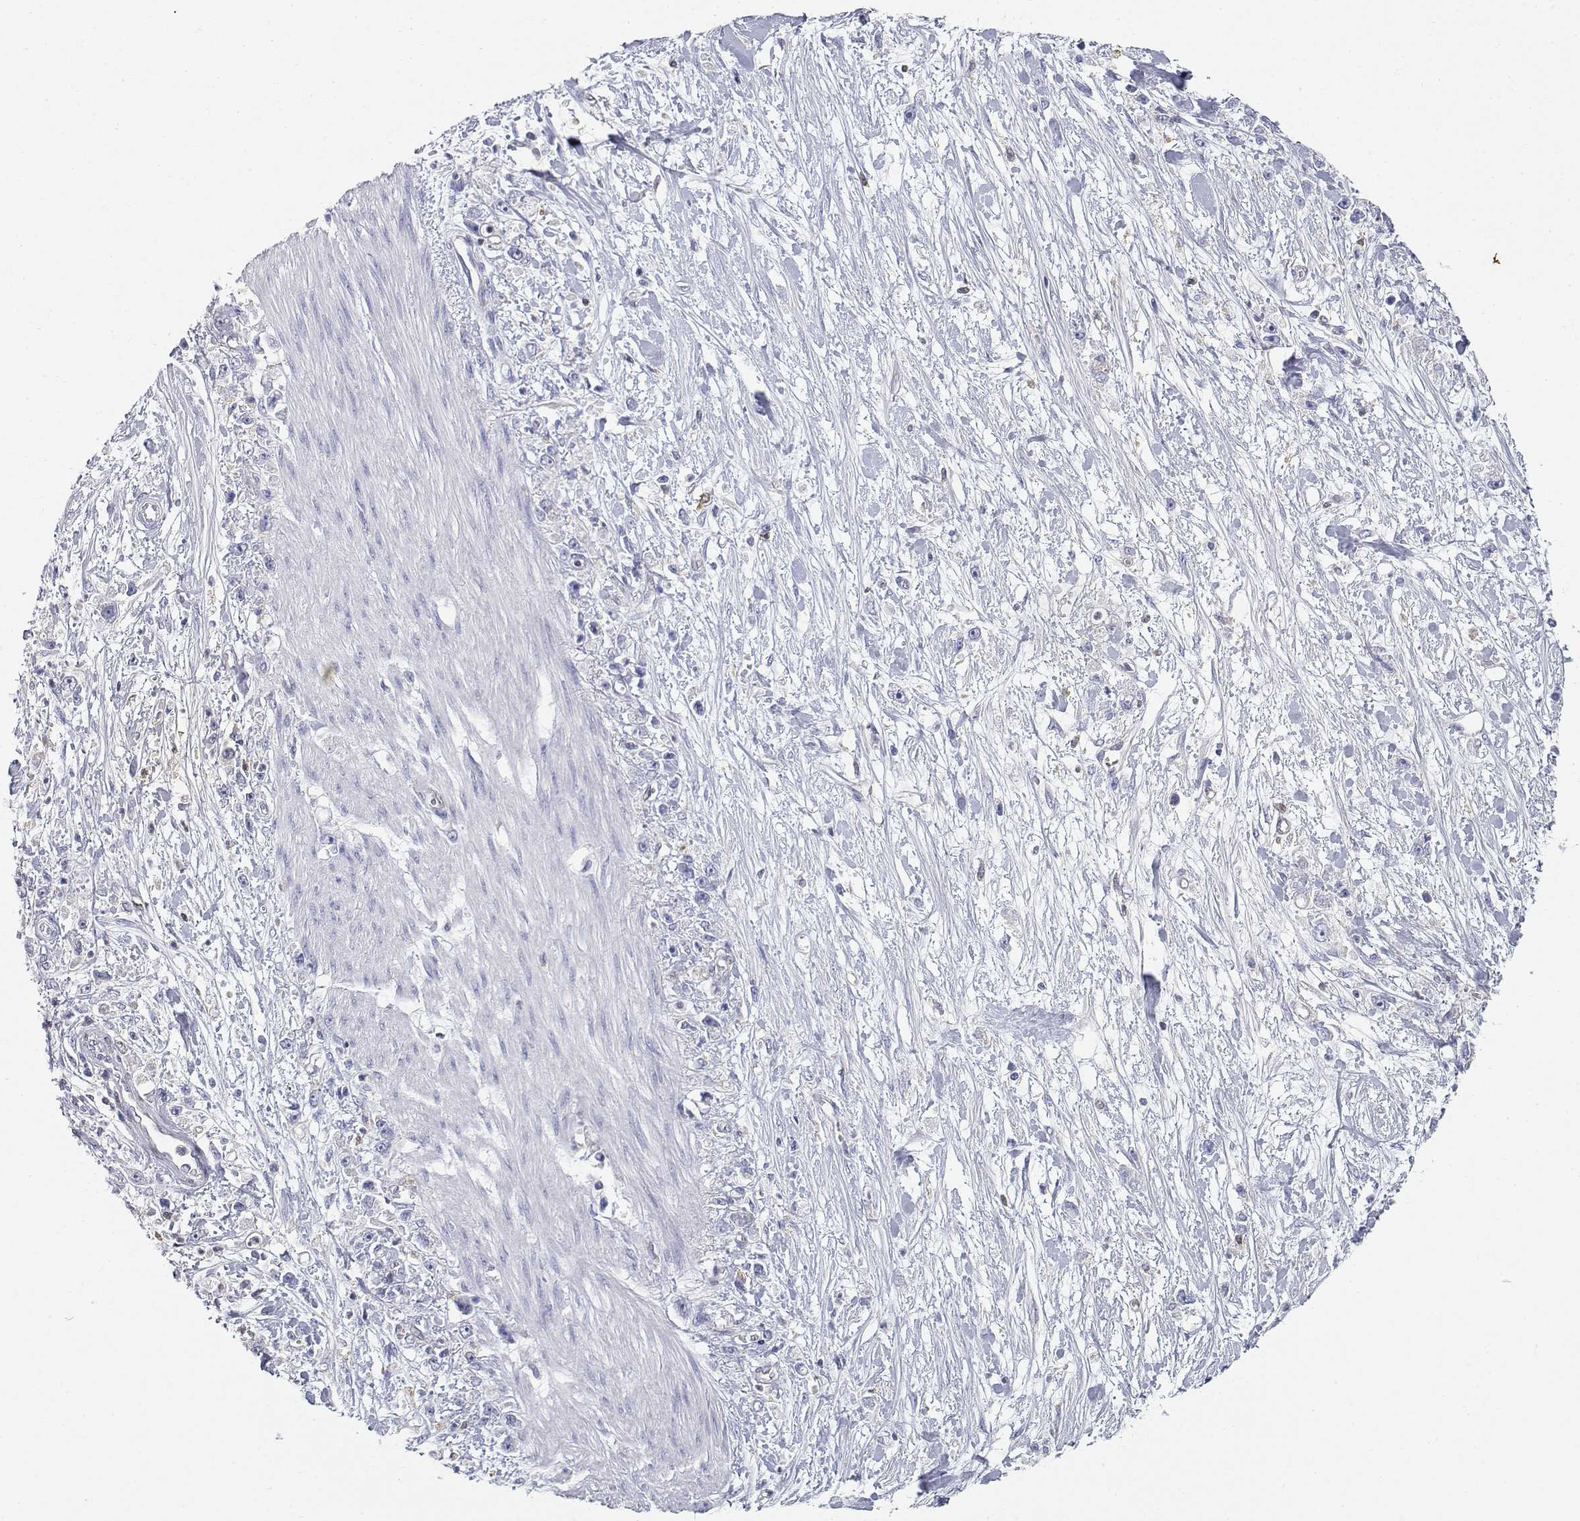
{"staining": {"intensity": "negative", "quantity": "none", "location": "none"}, "tissue": "stomach cancer", "cell_type": "Tumor cells", "image_type": "cancer", "snomed": [{"axis": "morphology", "description": "Adenocarcinoma, NOS"}, {"axis": "topography", "description": "Stomach"}], "caption": "A micrograph of human stomach cancer is negative for staining in tumor cells. (DAB immunohistochemistry visualized using brightfield microscopy, high magnification).", "gene": "ADA", "patient": {"sex": "female", "age": 59}}